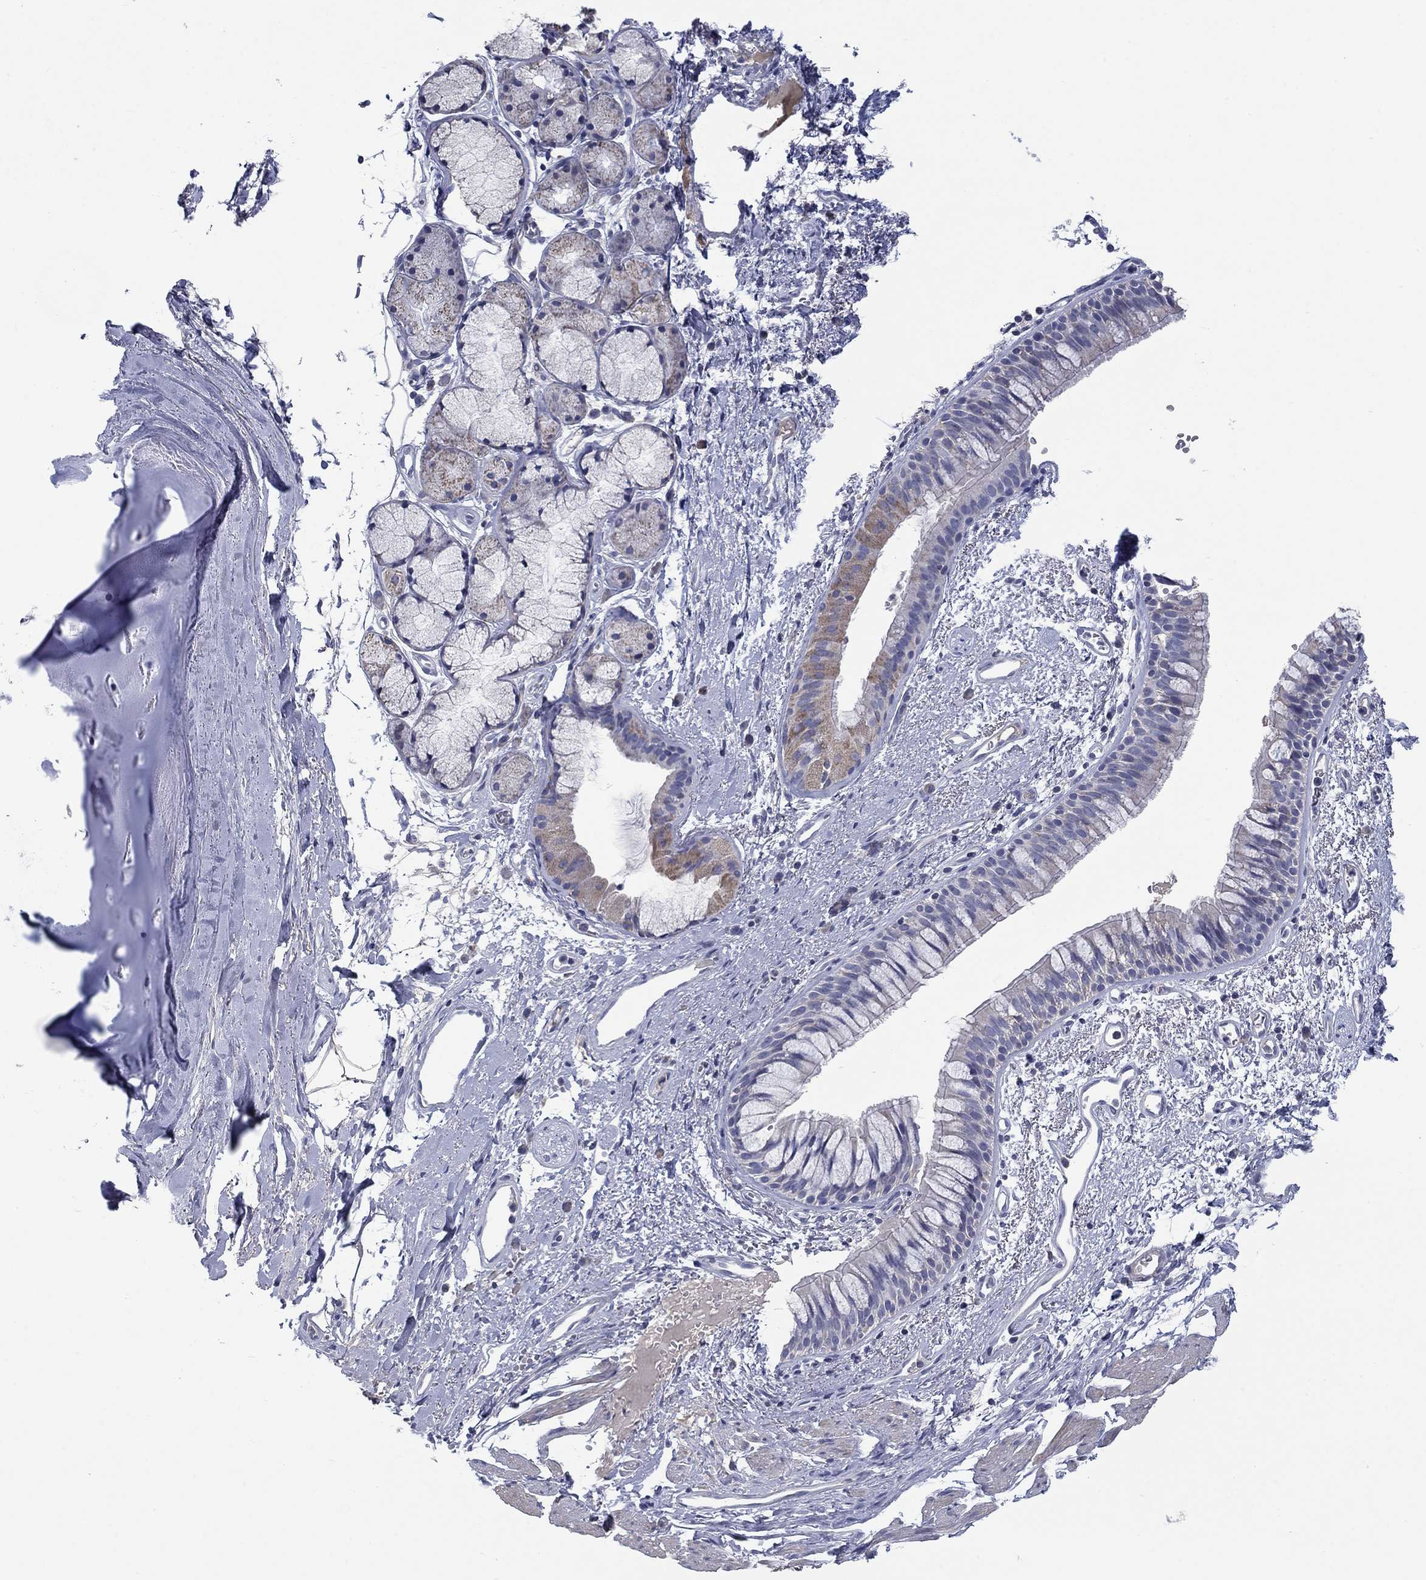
{"staining": {"intensity": "moderate", "quantity": "<25%", "location": "cytoplasmic/membranous"}, "tissue": "bronchus", "cell_type": "Respiratory epithelial cells", "image_type": "normal", "snomed": [{"axis": "morphology", "description": "Normal tissue, NOS"}, {"axis": "topography", "description": "Cartilage tissue"}, {"axis": "topography", "description": "Bronchus"}], "caption": "Immunohistochemistry photomicrograph of normal human bronchus stained for a protein (brown), which demonstrates low levels of moderate cytoplasmic/membranous expression in approximately <25% of respiratory epithelial cells.", "gene": "FRK", "patient": {"sex": "male", "age": 66}}